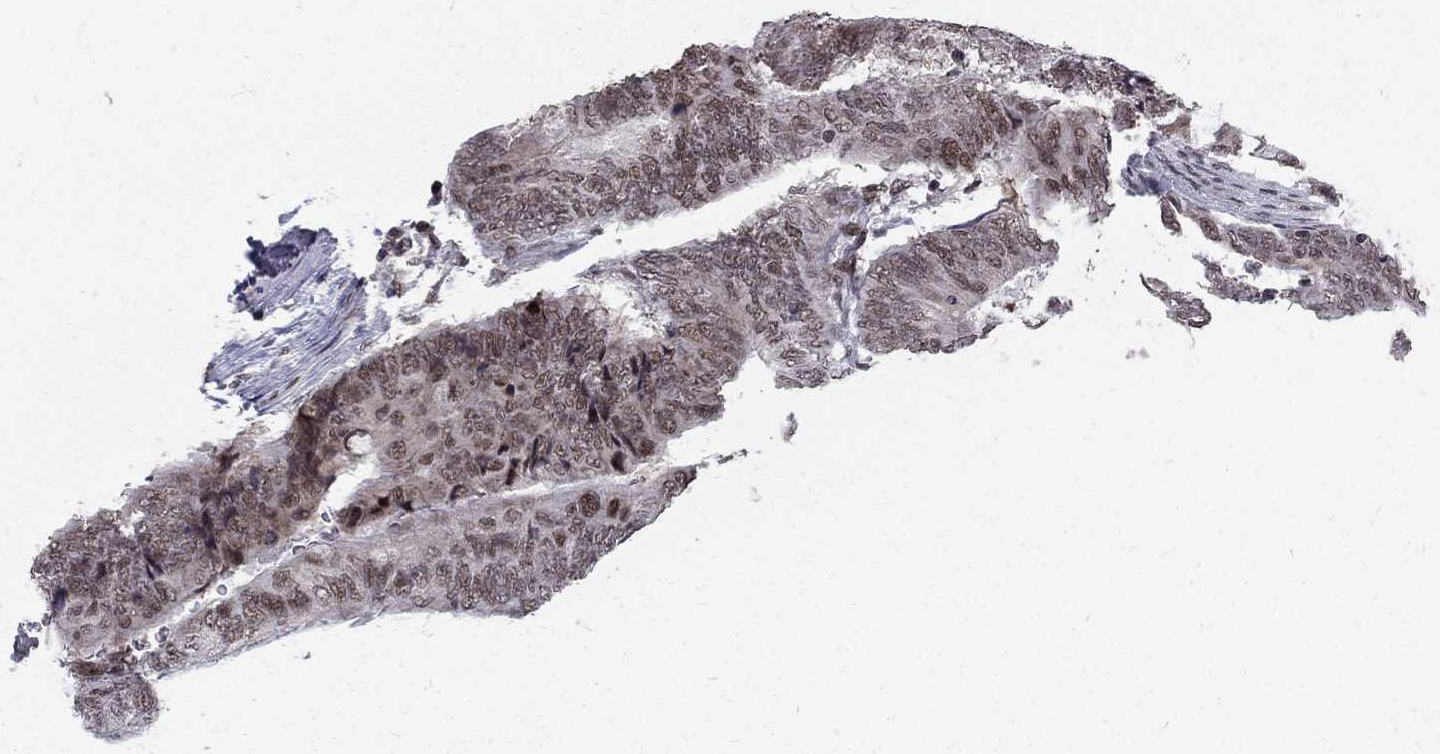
{"staining": {"intensity": "moderate", "quantity": "<25%", "location": "nuclear"}, "tissue": "colorectal cancer", "cell_type": "Tumor cells", "image_type": "cancer", "snomed": [{"axis": "morphology", "description": "Normal tissue, NOS"}, {"axis": "morphology", "description": "Adenocarcinoma, NOS"}, {"axis": "topography", "description": "Rectum"}, {"axis": "topography", "description": "Peripheral nerve tissue"}], "caption": "This histopathology image reveals immunohistochemistry (IHC) staining of human colorectal cancer, with low moderate nuclear positivity in approximately <25% of tumor cells.", "gene": "TCEAL1", "patient": {"sex": "male", "age": 92}}